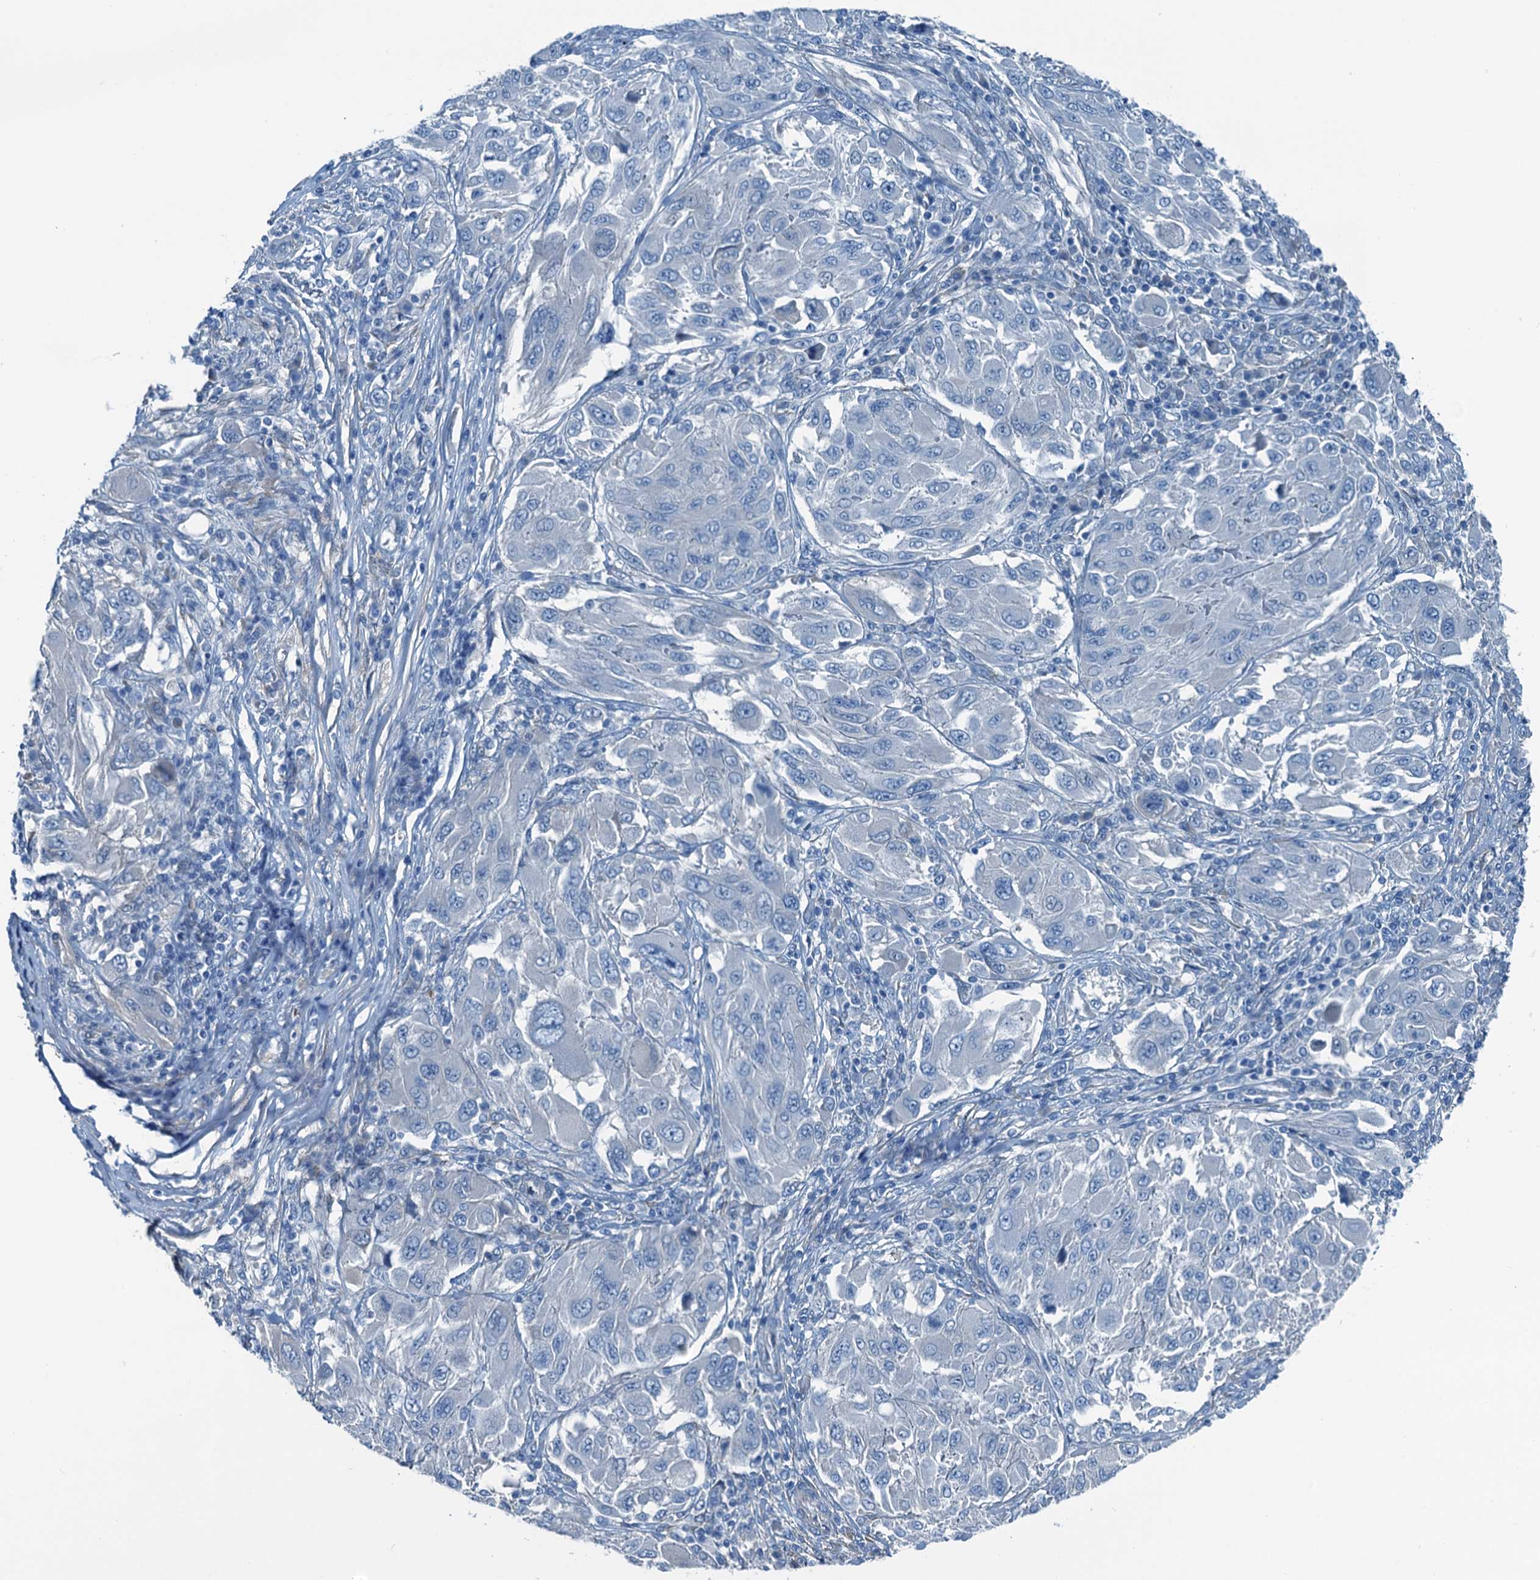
{"staining": {"intensity": "negative", "quantity": "none", "location": "none"}, "tissue": "melanoma", "cell_type": "Tumor cells", "image_type": "cancer", "snomed": [{"axis": "morphology", "description": "Malignant melanoma, NOS"}, {"axis": "topography", "description": "Skin"}], "caption": "Tumor cells are negative for protein expression in human melanoma.", "gene": "RAB3IL1", "patient": {"sex": "female", "age": 91}}